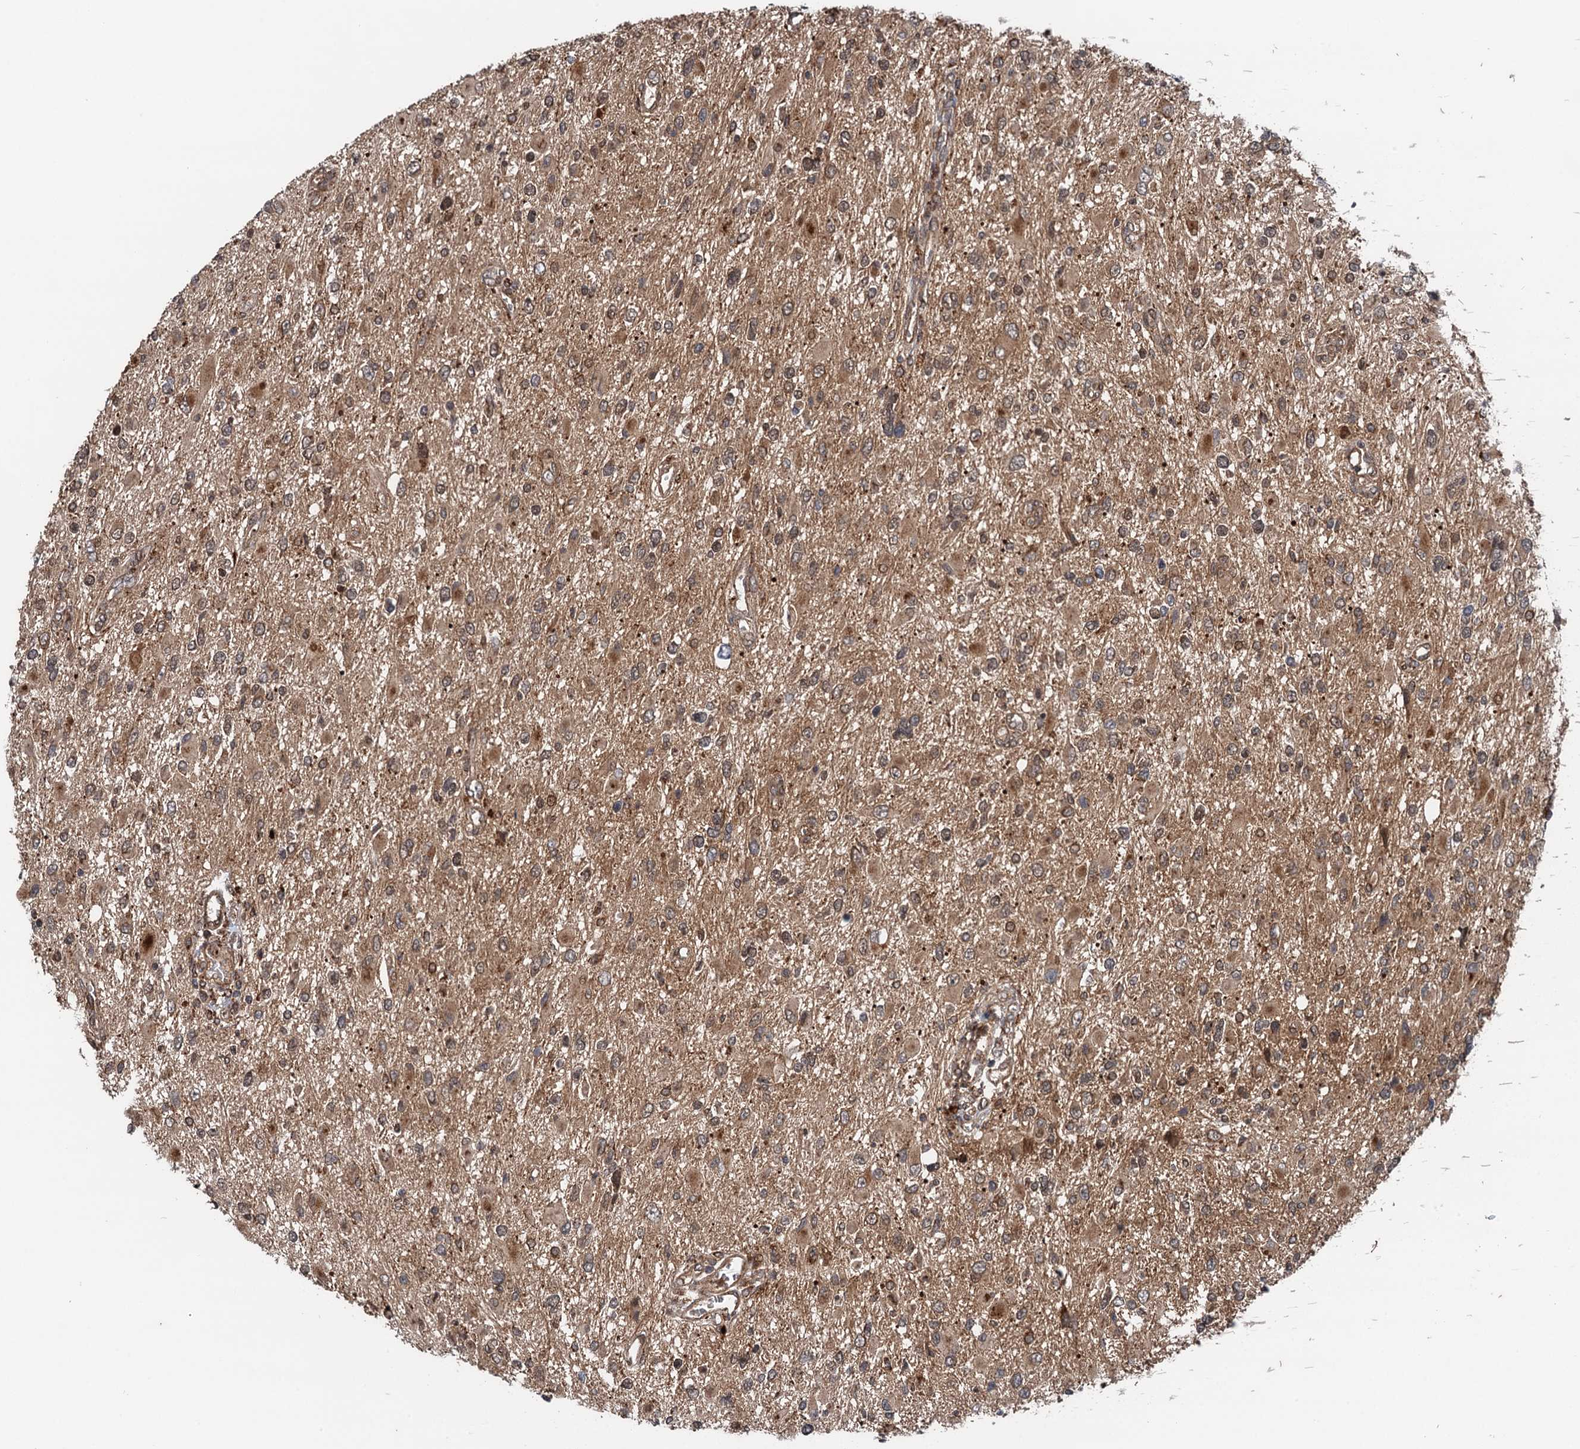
{"staining": {"intensity": "moderate", "quantity": ">75%", "location": "cytoplasmic/membranous,nuclear"}, "tissue": "glioma", "cell_type": "Tumor cells", "image_type": "cancer", "snomed": [{"axis": "morphology", "description": "Glioma, malignant, High grade"}, {"axis": "topography", "description": "Brain"}], "caption": "Protein staining of malignant glioma (high-grade) tissue shows moderate cytoplasmic/membranous and nuclear staining in about >75% of tumor cells.", "gene": "NLRP10", "patient": {"sex": "male", "age": 53}}